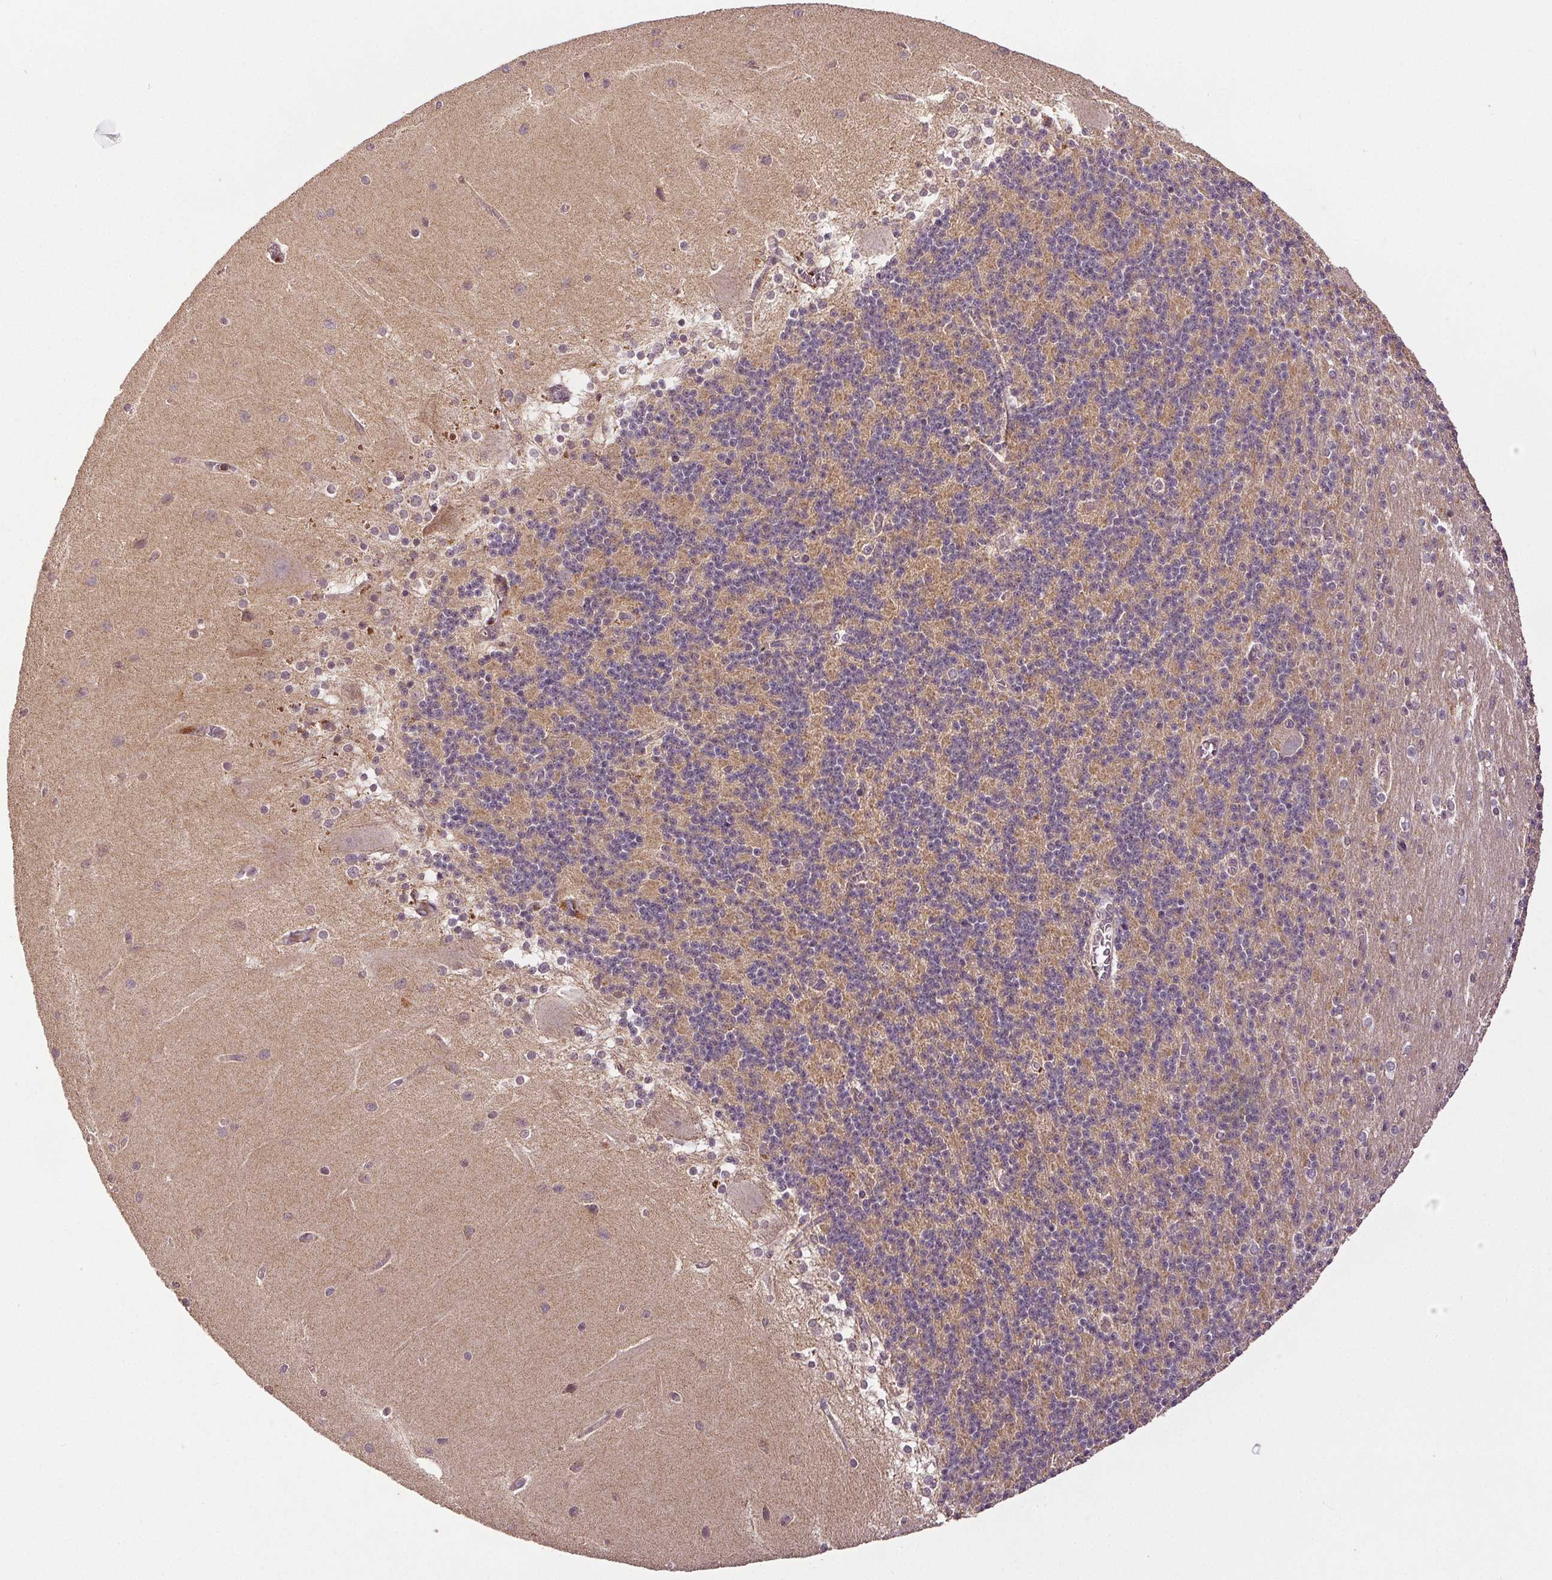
{"staining": {"intensity": "moderate", "quantity": "25%-75%", "location": "cytoplasmic/membranous"}, "tissue": "cerebellum", "cell_type": "Cells in granular layer", "image_type": "normal", "snomed": [{"axis": "morphology", "description": "Normal tissue, NOS"}, {"axis": "topography", "description": "Cerebellum"}], "caption": "Cerebellum stained with DAB immunohistochemistry displays medium levels of moderate cytoplasmic/membranous positivity in approximately 25%-75% of cells in granular layer.", "gene": "EPHB3", "patient": {"sex": "female", "age": 54}}